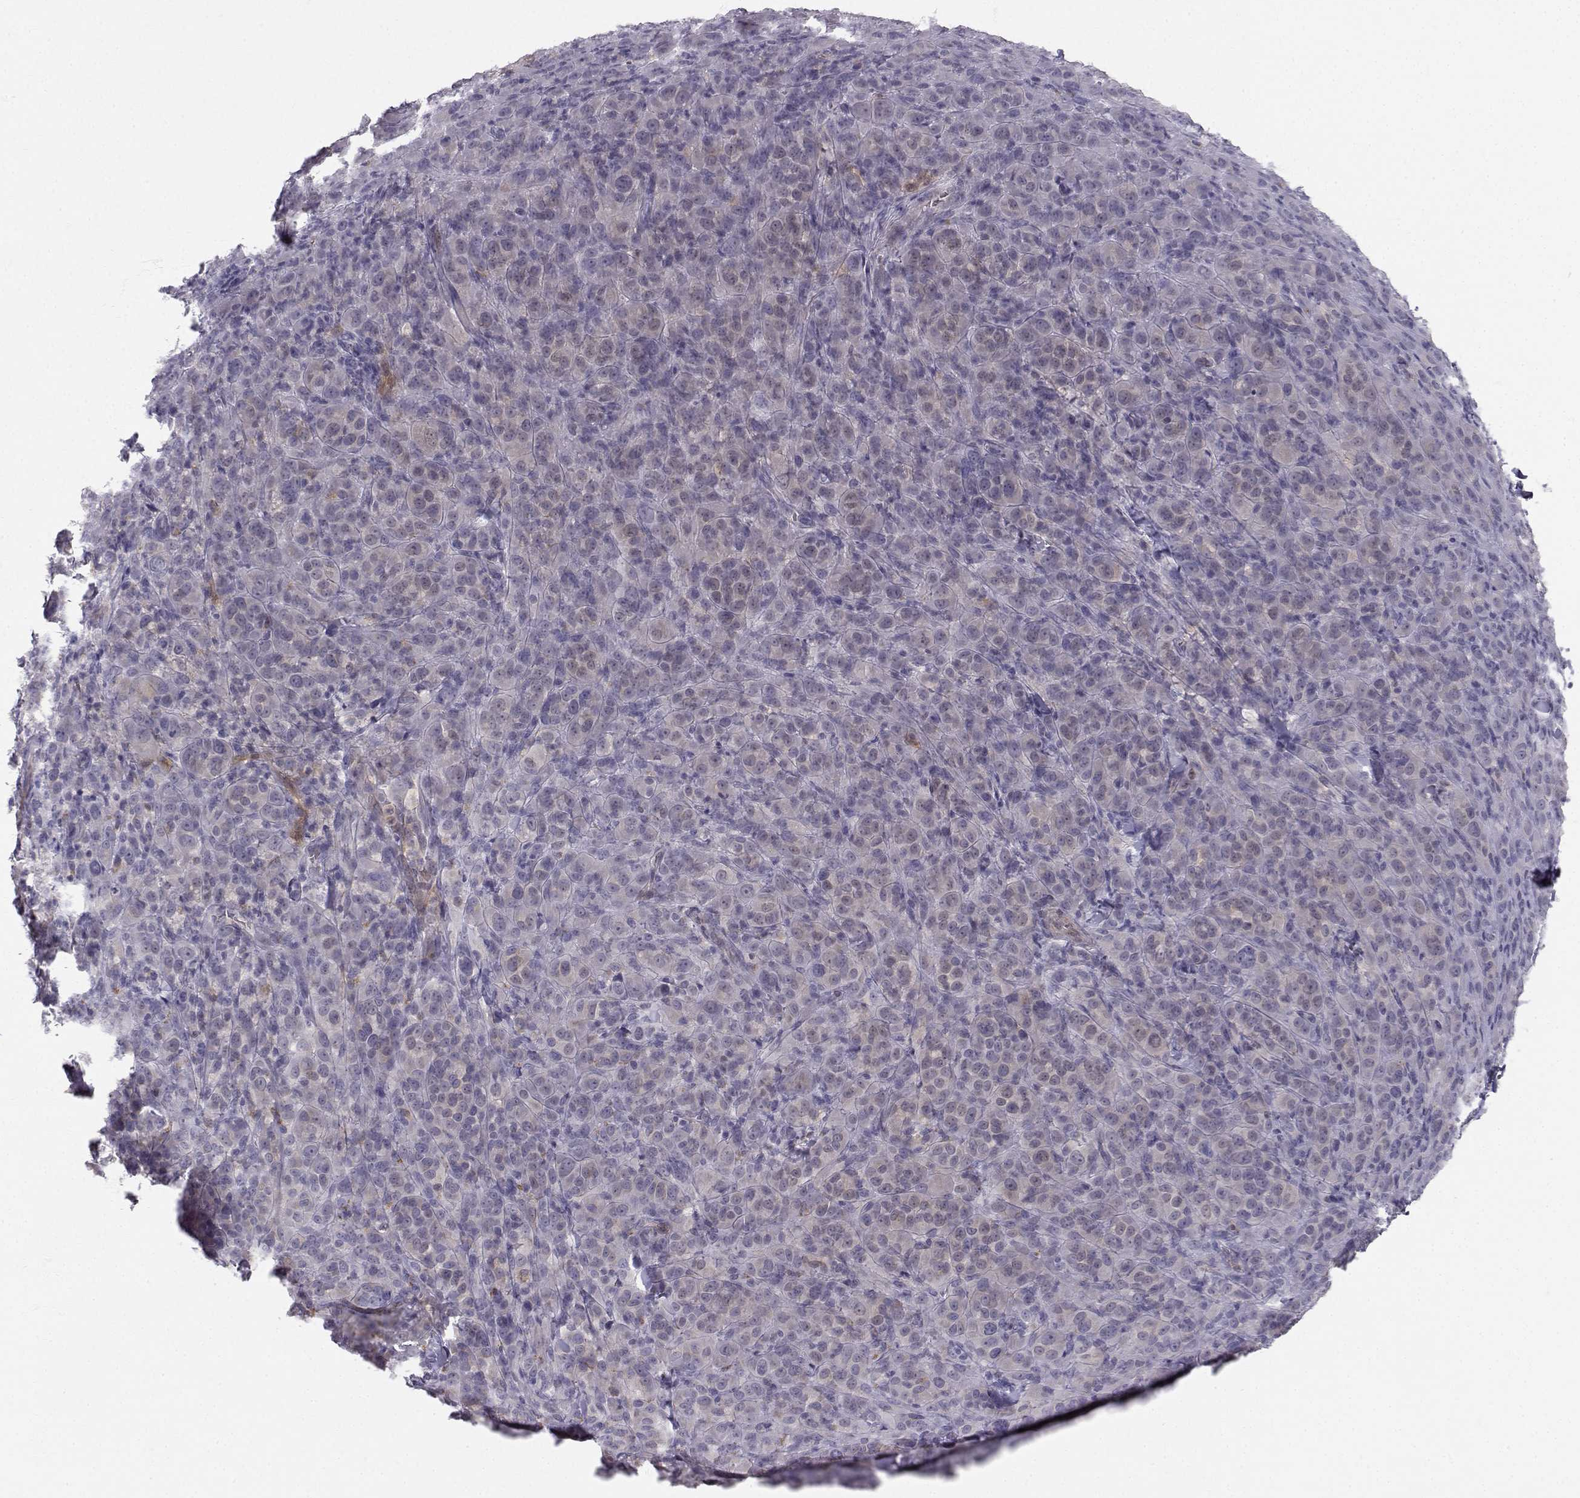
{"staining": {"intensity": "negative", "quantity": "none", "location": "none"}, "tissue": "melanoma", "cell_type": "Tumor cells", "image_type": "cancer", "snomed": [{"axis": "morphology", "description": "Malignant melanoma, NOS"}, {"axis": "topography", "description": "Skin"}], "caption": "This is an immunohistochemistry image of human melanoma. There is no staining in tumor cells.", "gene": "PGM5", "patient": {"sex": "female", "age": 87}}